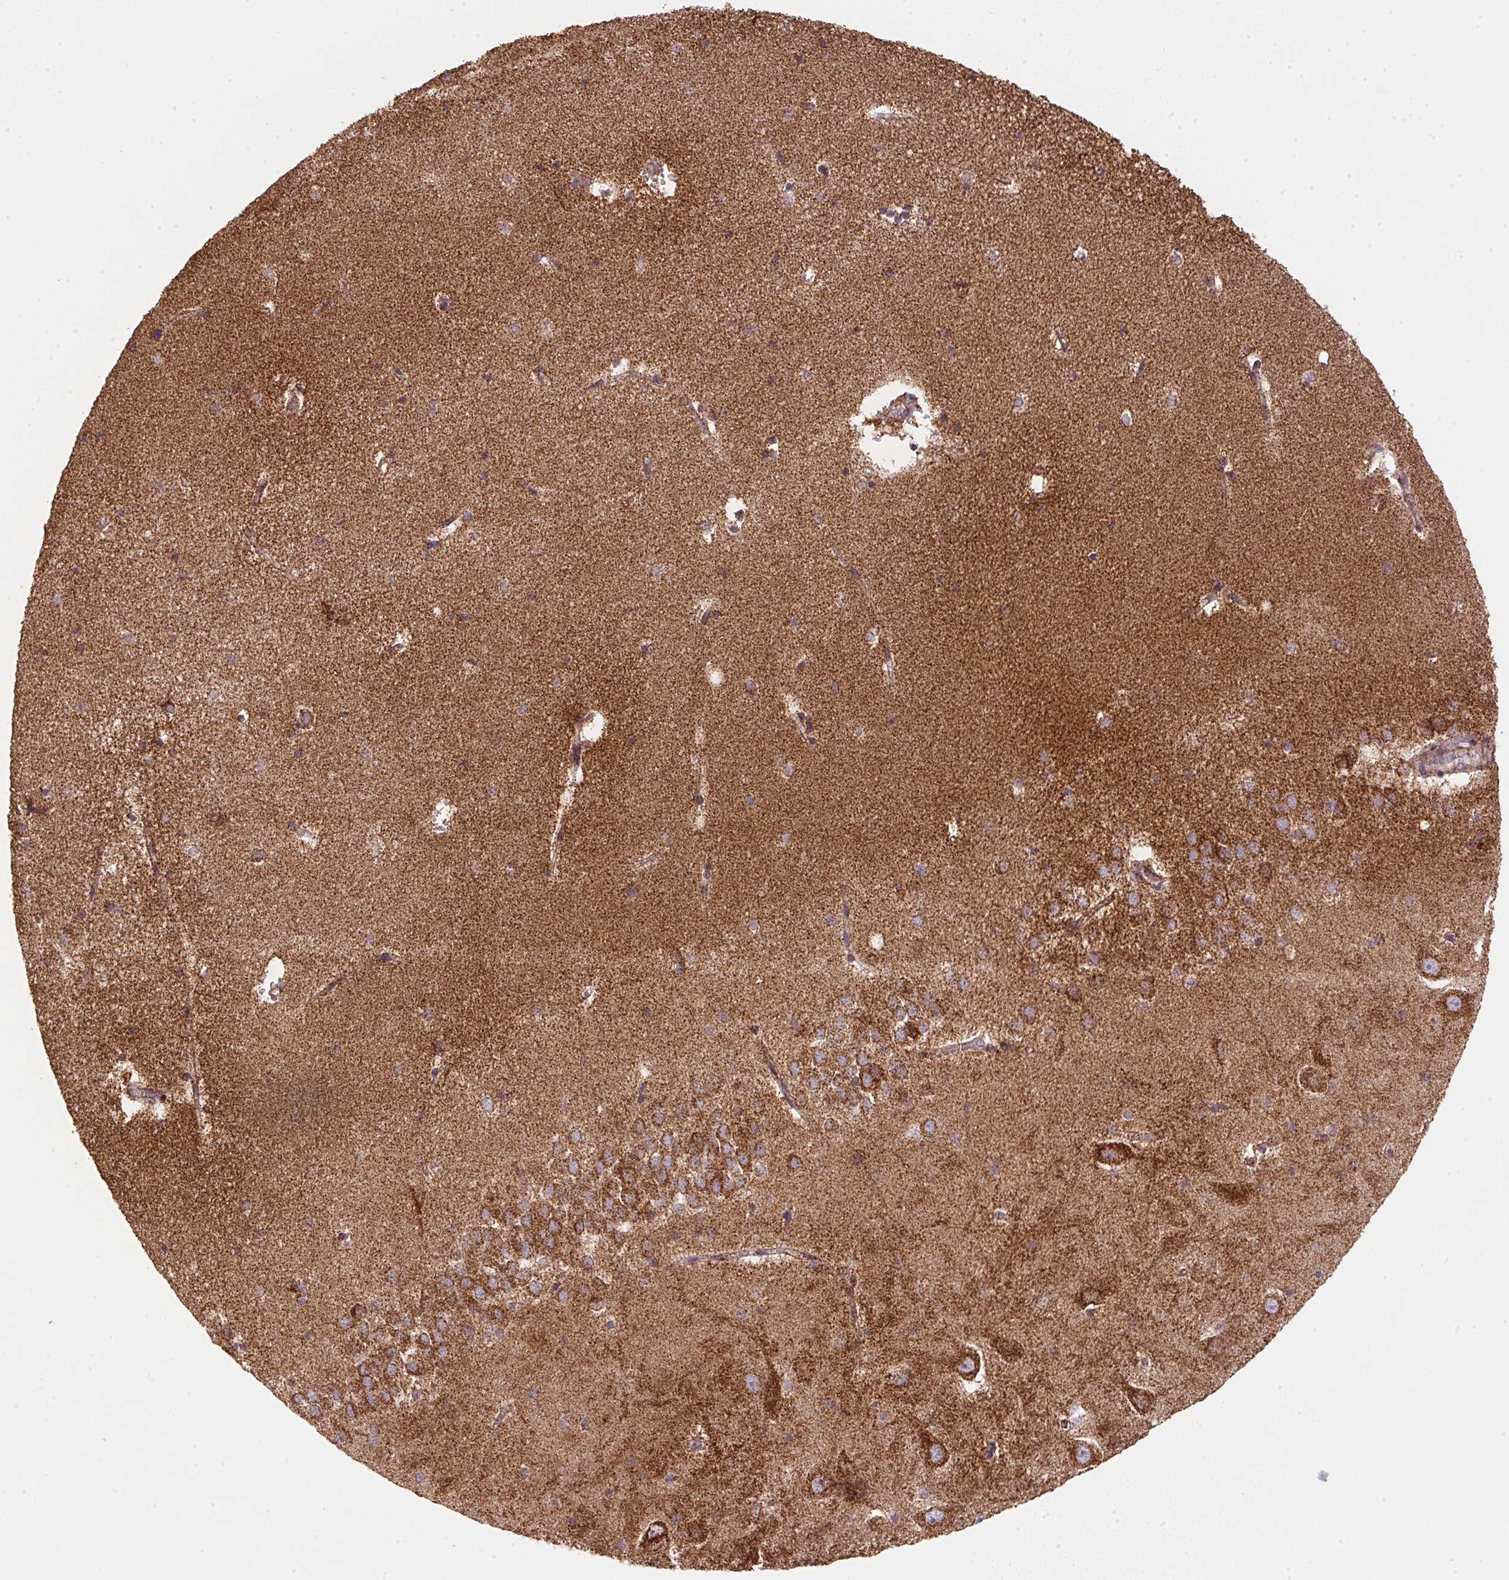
{"staining": {"intensity": "strong", "quantity": ">75%", "location": "cytoplasmic/membranous"}, "tissue": "hippocampus", "cell_type": "Glial cells", "image_type": "normal", "snomed": [{"axis": "morphology", "description": "Normal tissue, NOS"}, {"axis": "topography", "description": "Hippocampus"}], "caption": "Immunohistochemical staining of normal human hippocampus reveals high levels of strong cytoplasmic/membranous expression in about >75% of glial cells.", "gene": "NDUFS2", "patient": {"sex": "male", "age": 58}}